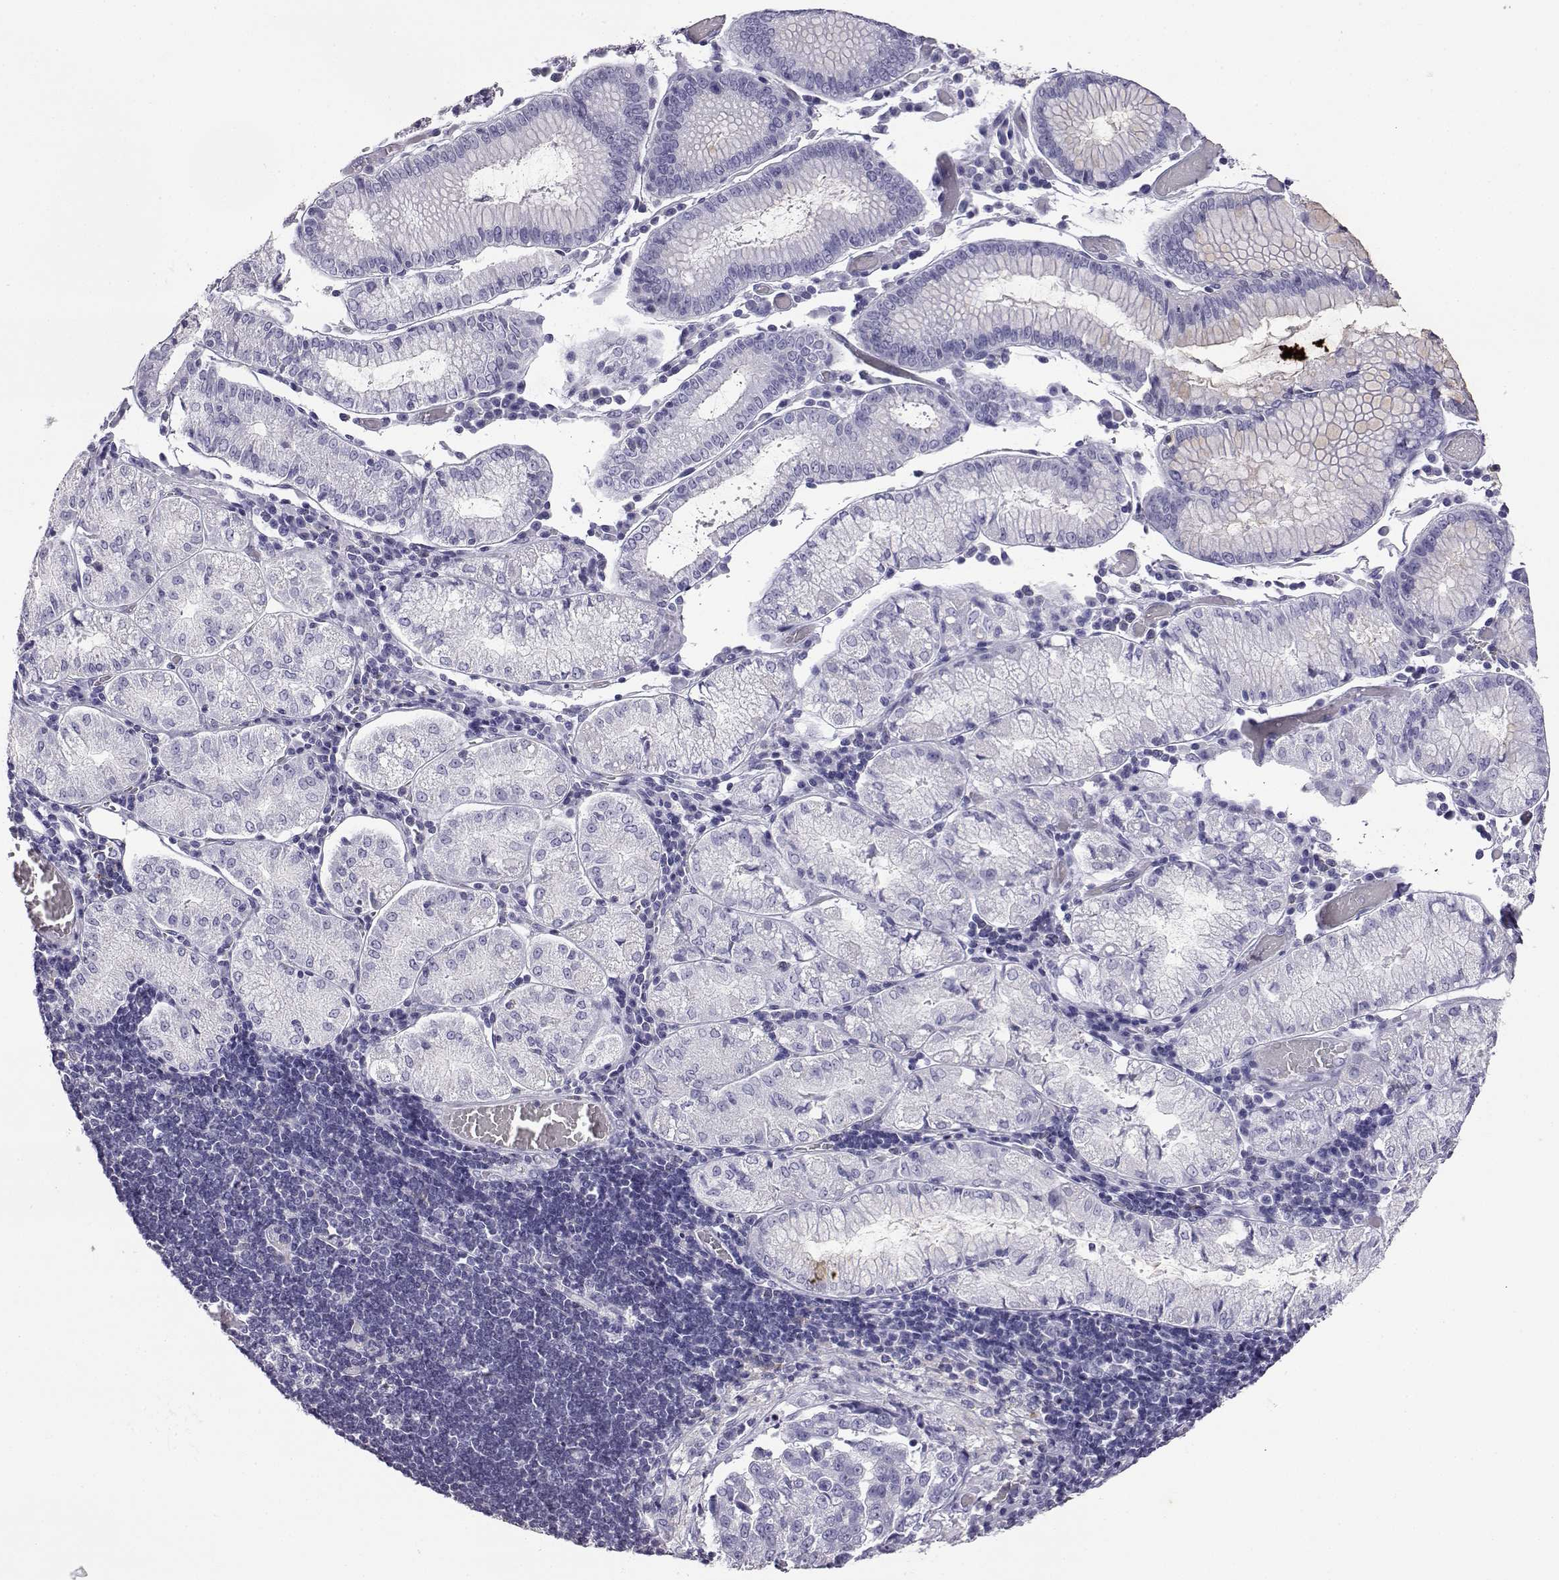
{"staining": {"intensity": "negative", "quantity": "none", "location": "none"}, "tissue": "stomach cancer", "cell_type": "Tumor cells", "image_type": "cancer", "snomed": [{"axis": "morphology", "description": "Adenocarcinoma, NOS"}, {"axis": "topography", "description": "Stomach"}], "caption": "IHC of stomach cancer demonstrates no staining in tumor cells.", "gene": "AKR1B1", "patient": {"sex": "male", "age": 93}}